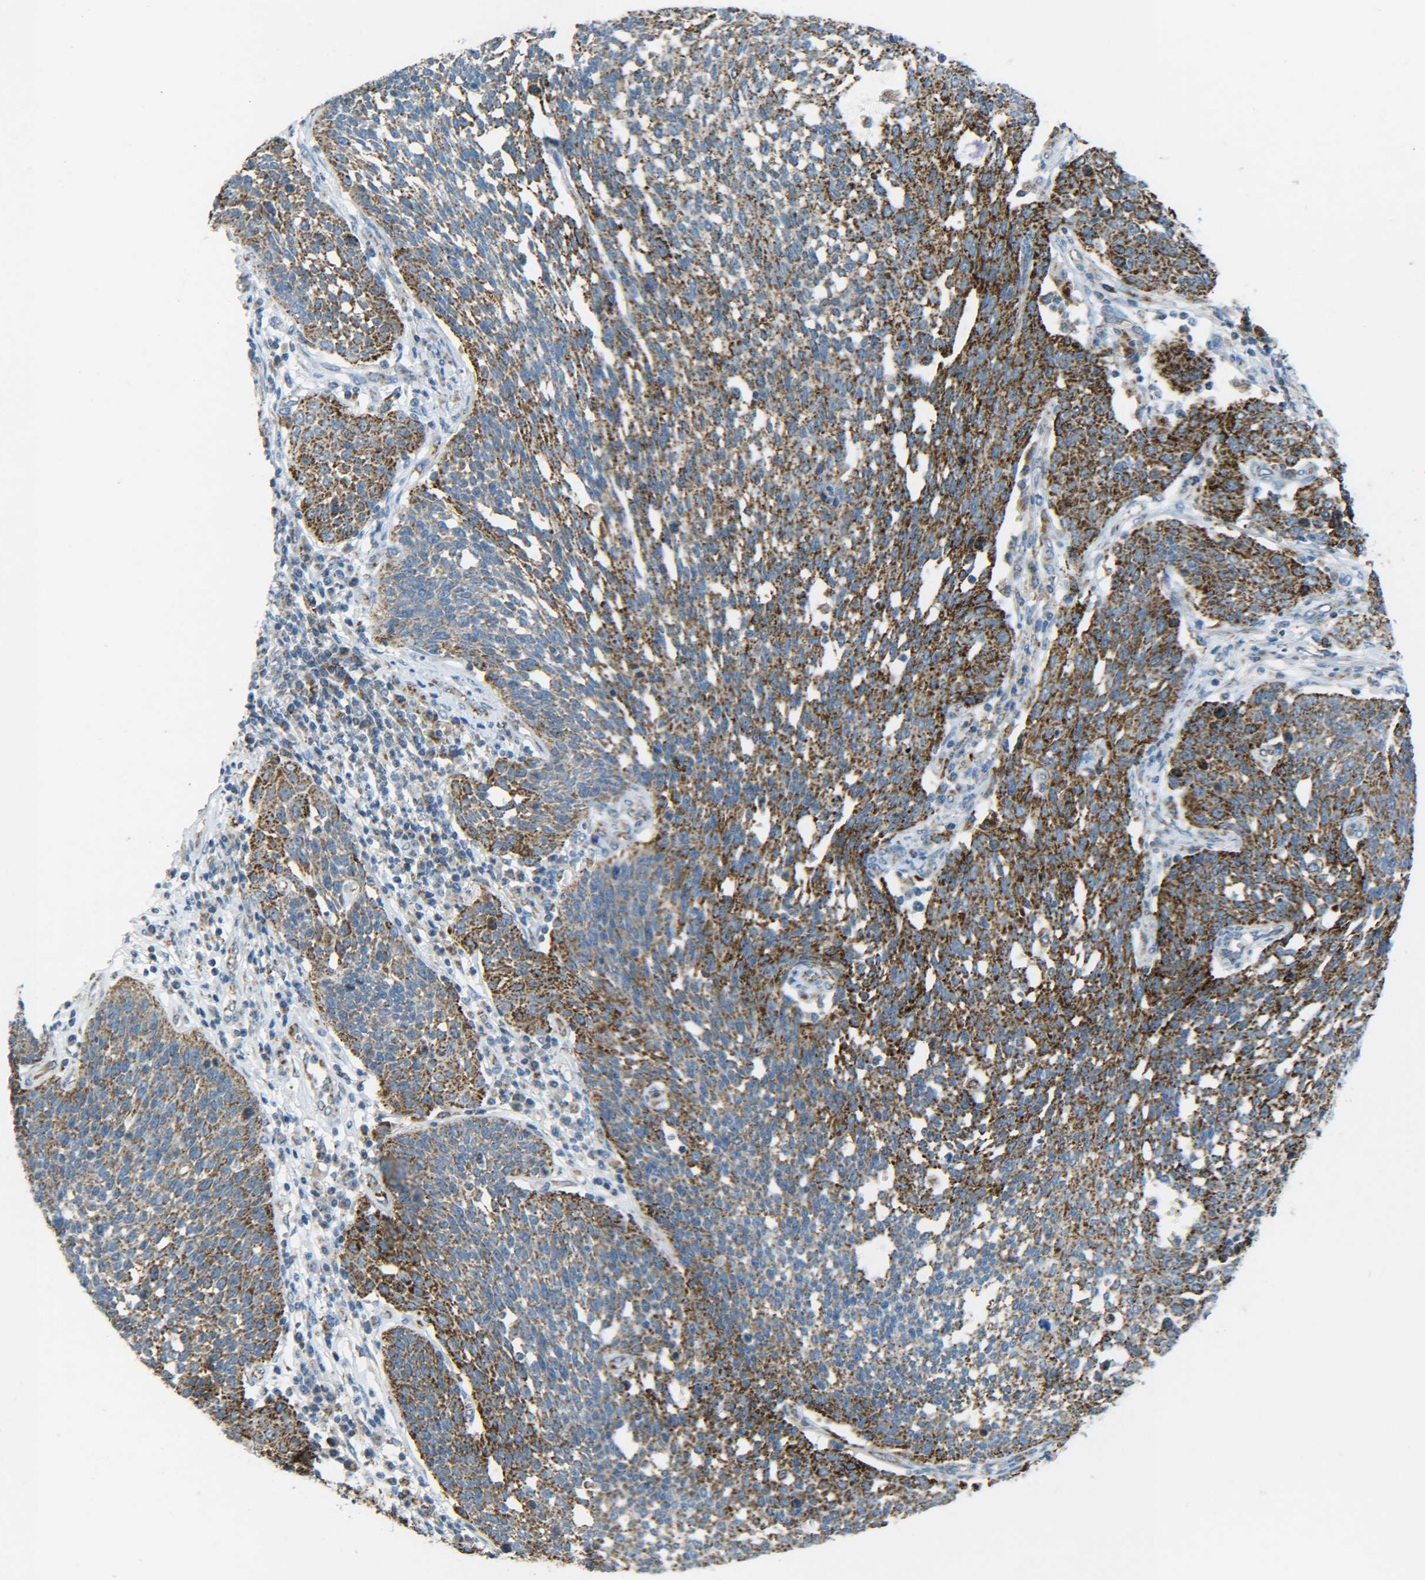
{"staining": {"intensity": "strong", "quantity": ">75%", "location": "cytoplasmic/membranous"}, "tissue": "cervical cancer", "cell_type": "Tumor cells", "image_type": "cancer", "snomed": [{"axis": "morphology", "description": "Squamous cell carcinoma, NOS"}, {"axis": "topography", "description": "Cervix"}], "caption": "Human cervical cancer (squamous cell carcinoma) stained with a protein marker shows strong staining in tumor cells.", "gene": "CYB5R1", "patient": {"sex": "female", "age": 34}}